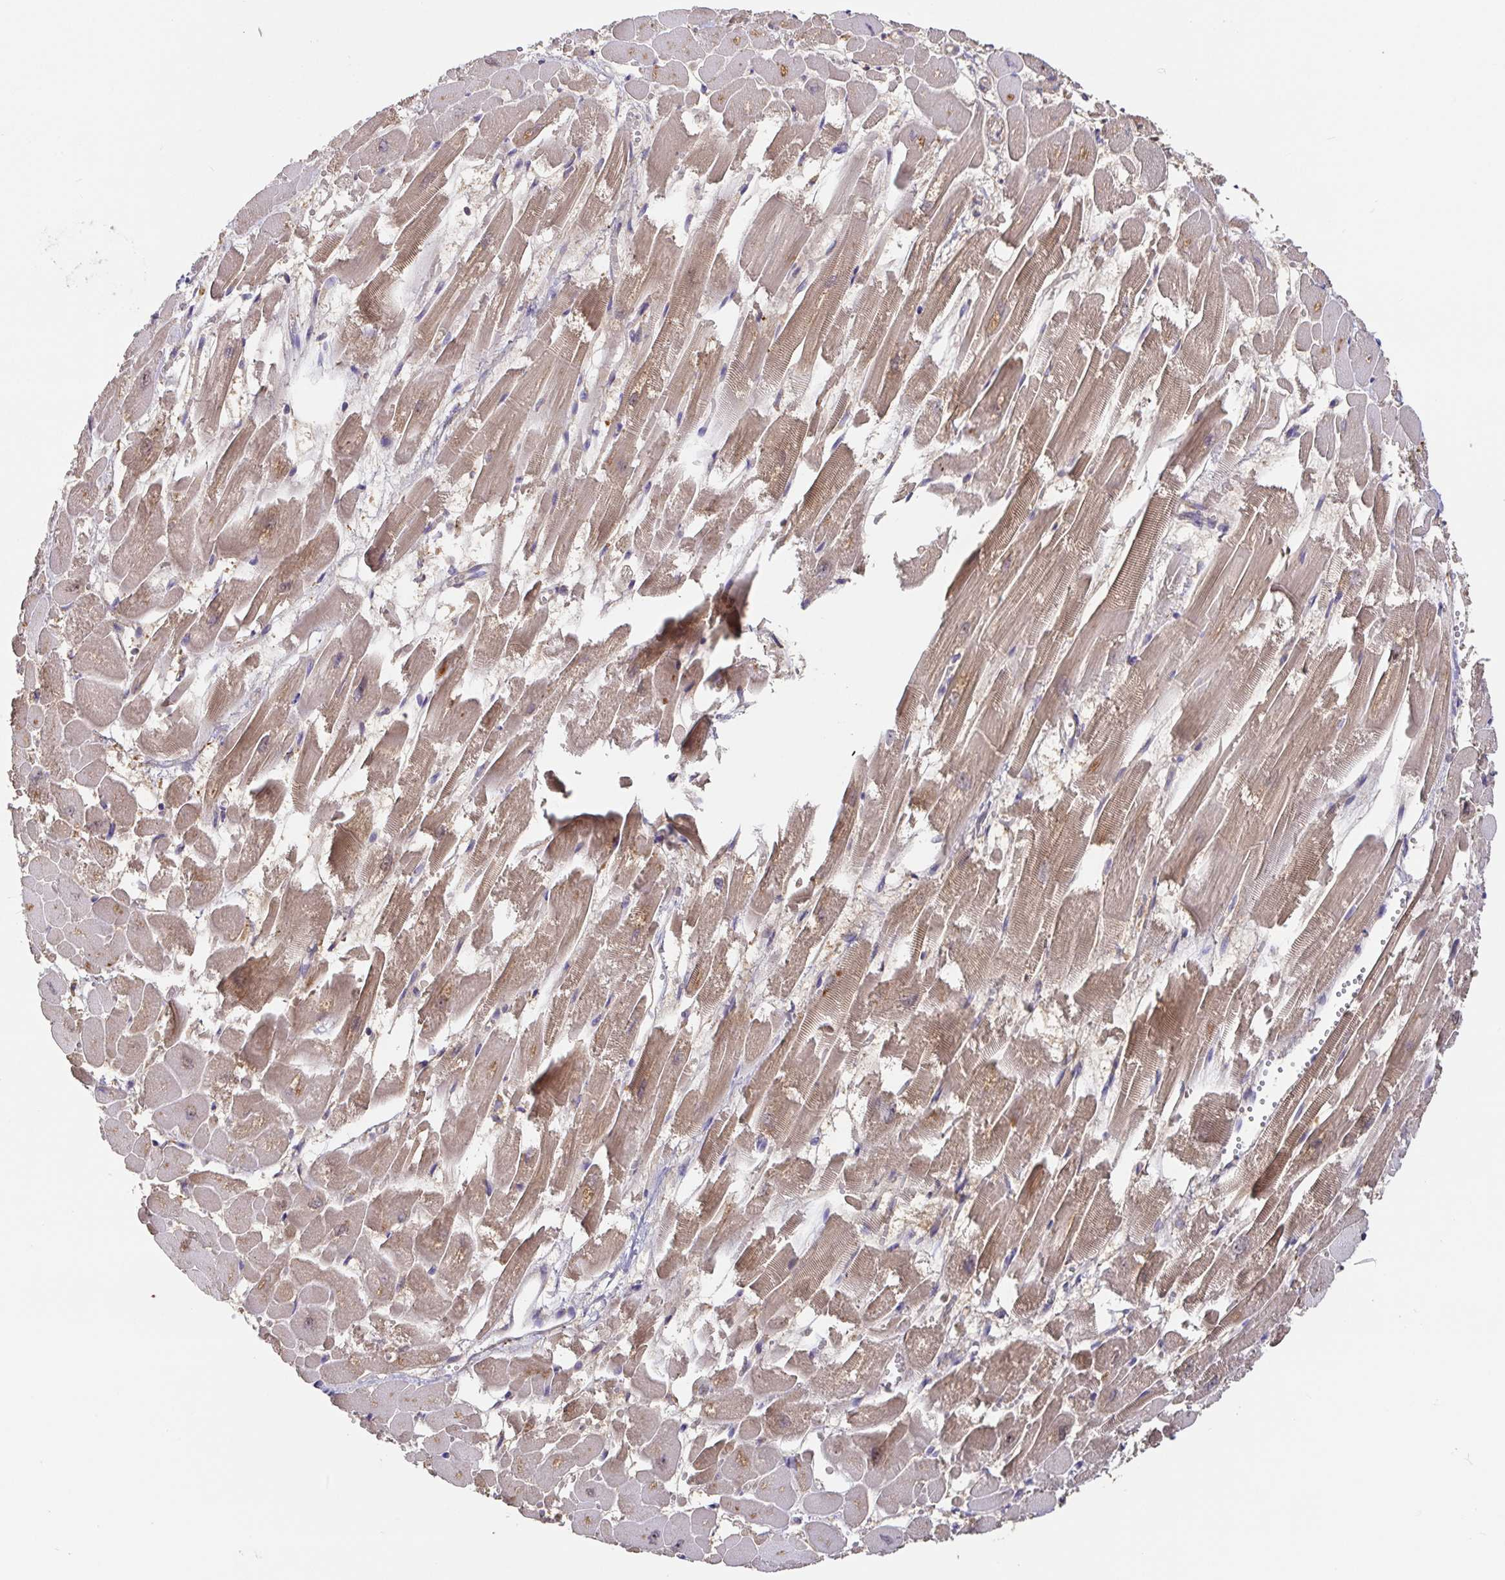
{"staining": {"intensity": "moderate", "quantity": ">75%", "location": "cytoplasmic/membranous,nuclear"}, "tissue": "heart muscle", "cell_type": "Cardiomyocytes", "image_type": "normal", "snomed": [{"axis": "morphology", "description": "Normal tissue, NOS"}, {"axis": "topography", "description": "Heart"}], "caption": "Immunohistochemistry (IHC) photomicrograph of benign heart muscle: heart muscle stained using immunohistochemistry (IHC) reveals medium levels of moderate protein expression localized specifically in the cytoplasmic/membranous,nuclear of cardiomyocytes, appearing as a cytoplasmic/membranous,nuclear brown color.", "gene": "HAGH", "patient": {"sex": "female", "age": 52}}